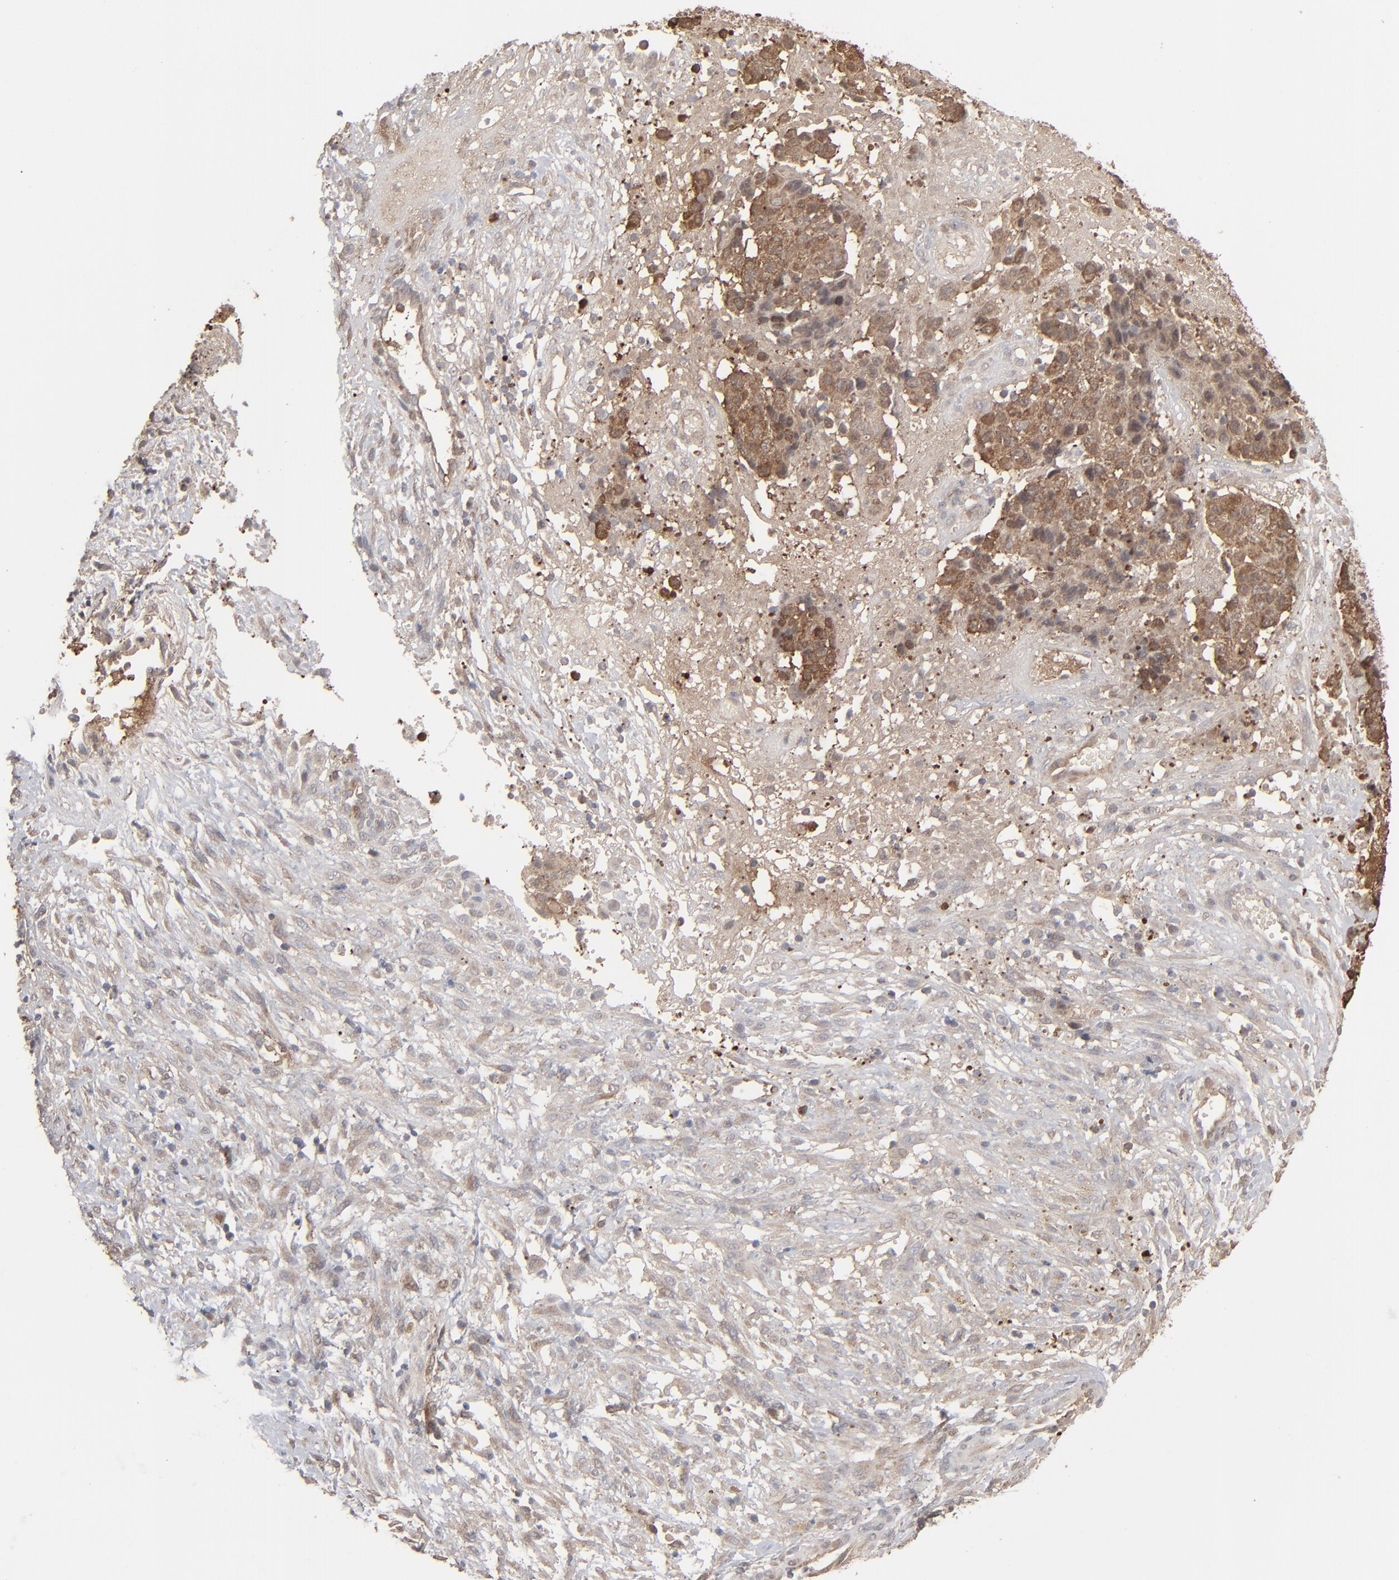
{"staining": {"intensity": "moderate", "quantity": ">75%", "location": "cytoplasmic/membranous"}, "tissue": "ovarian cancer", "cell_type": "Tumor cells", "image_type": "cancer", "snomed": [{"axis": "morphology", "description": "Carcinoma, endometroid"}, {"axis": "topography", "description": "Ovary"}], "caption": "Protein expression by IHC displays moderate cytoplasmic/membranous positivity in approximately >75% of tumor cells in ovarian endometroid carcinoma.", "gene": "NME1-NME2", "patient": {"sex": "female", "age": 42}}